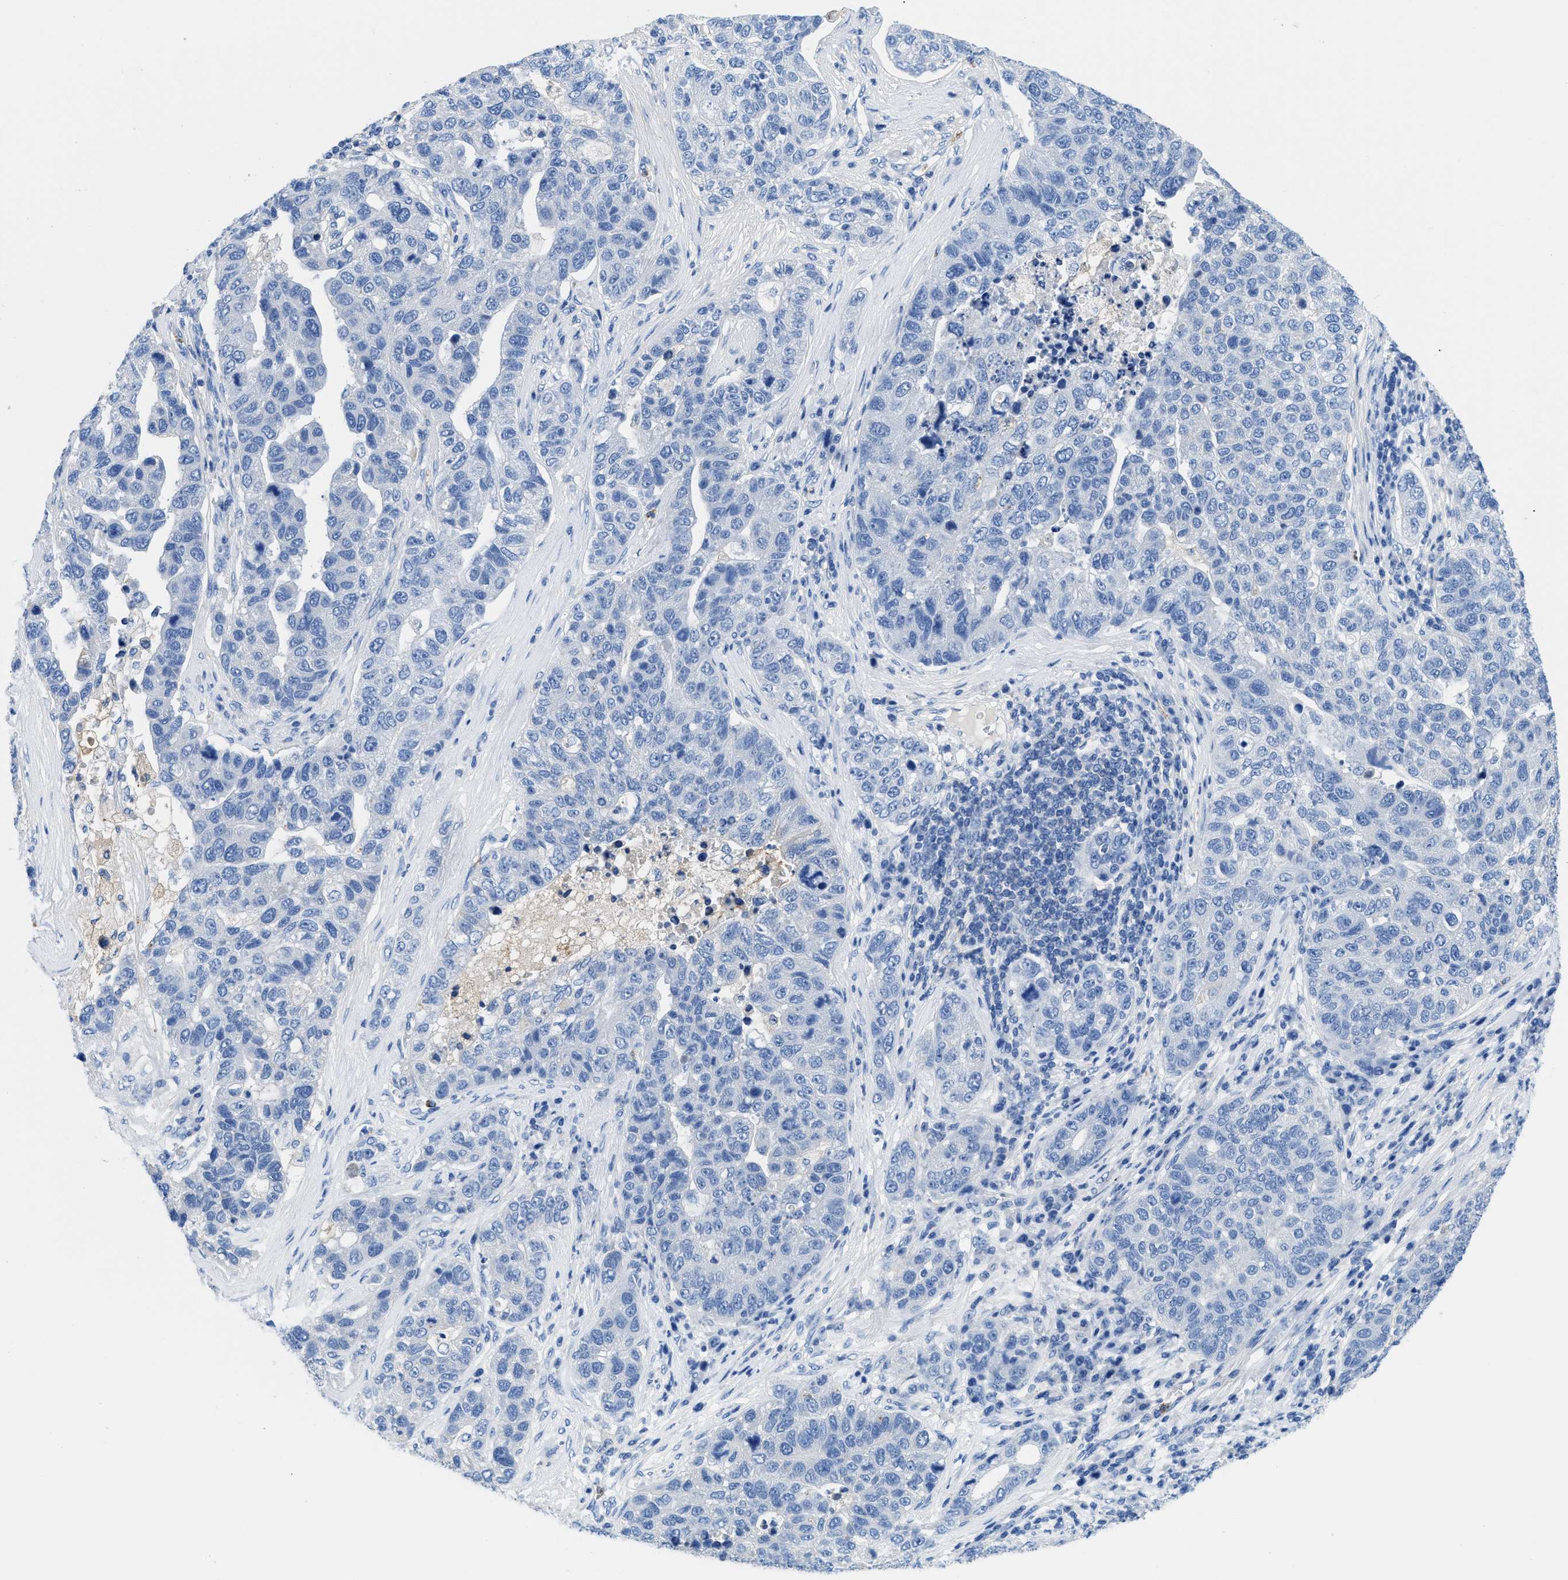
{"staining": {"intensity": "negative", "quantity": "none", "location": "none"}, "tissue": "pancreatic cancer", "cell_type": "Tumor cells", "image_type": "cancer", "snomed": [{"axis": "morphology", "description": "Adenocarcinoma, NOS"}, {"axis": "topography", "description": "Pancreas"}], "caption": "Tumor cells show no significant protein expression in pancreatic cancer.", "gene": "NEB", "patient": {"sex": "female", "age": 61}}